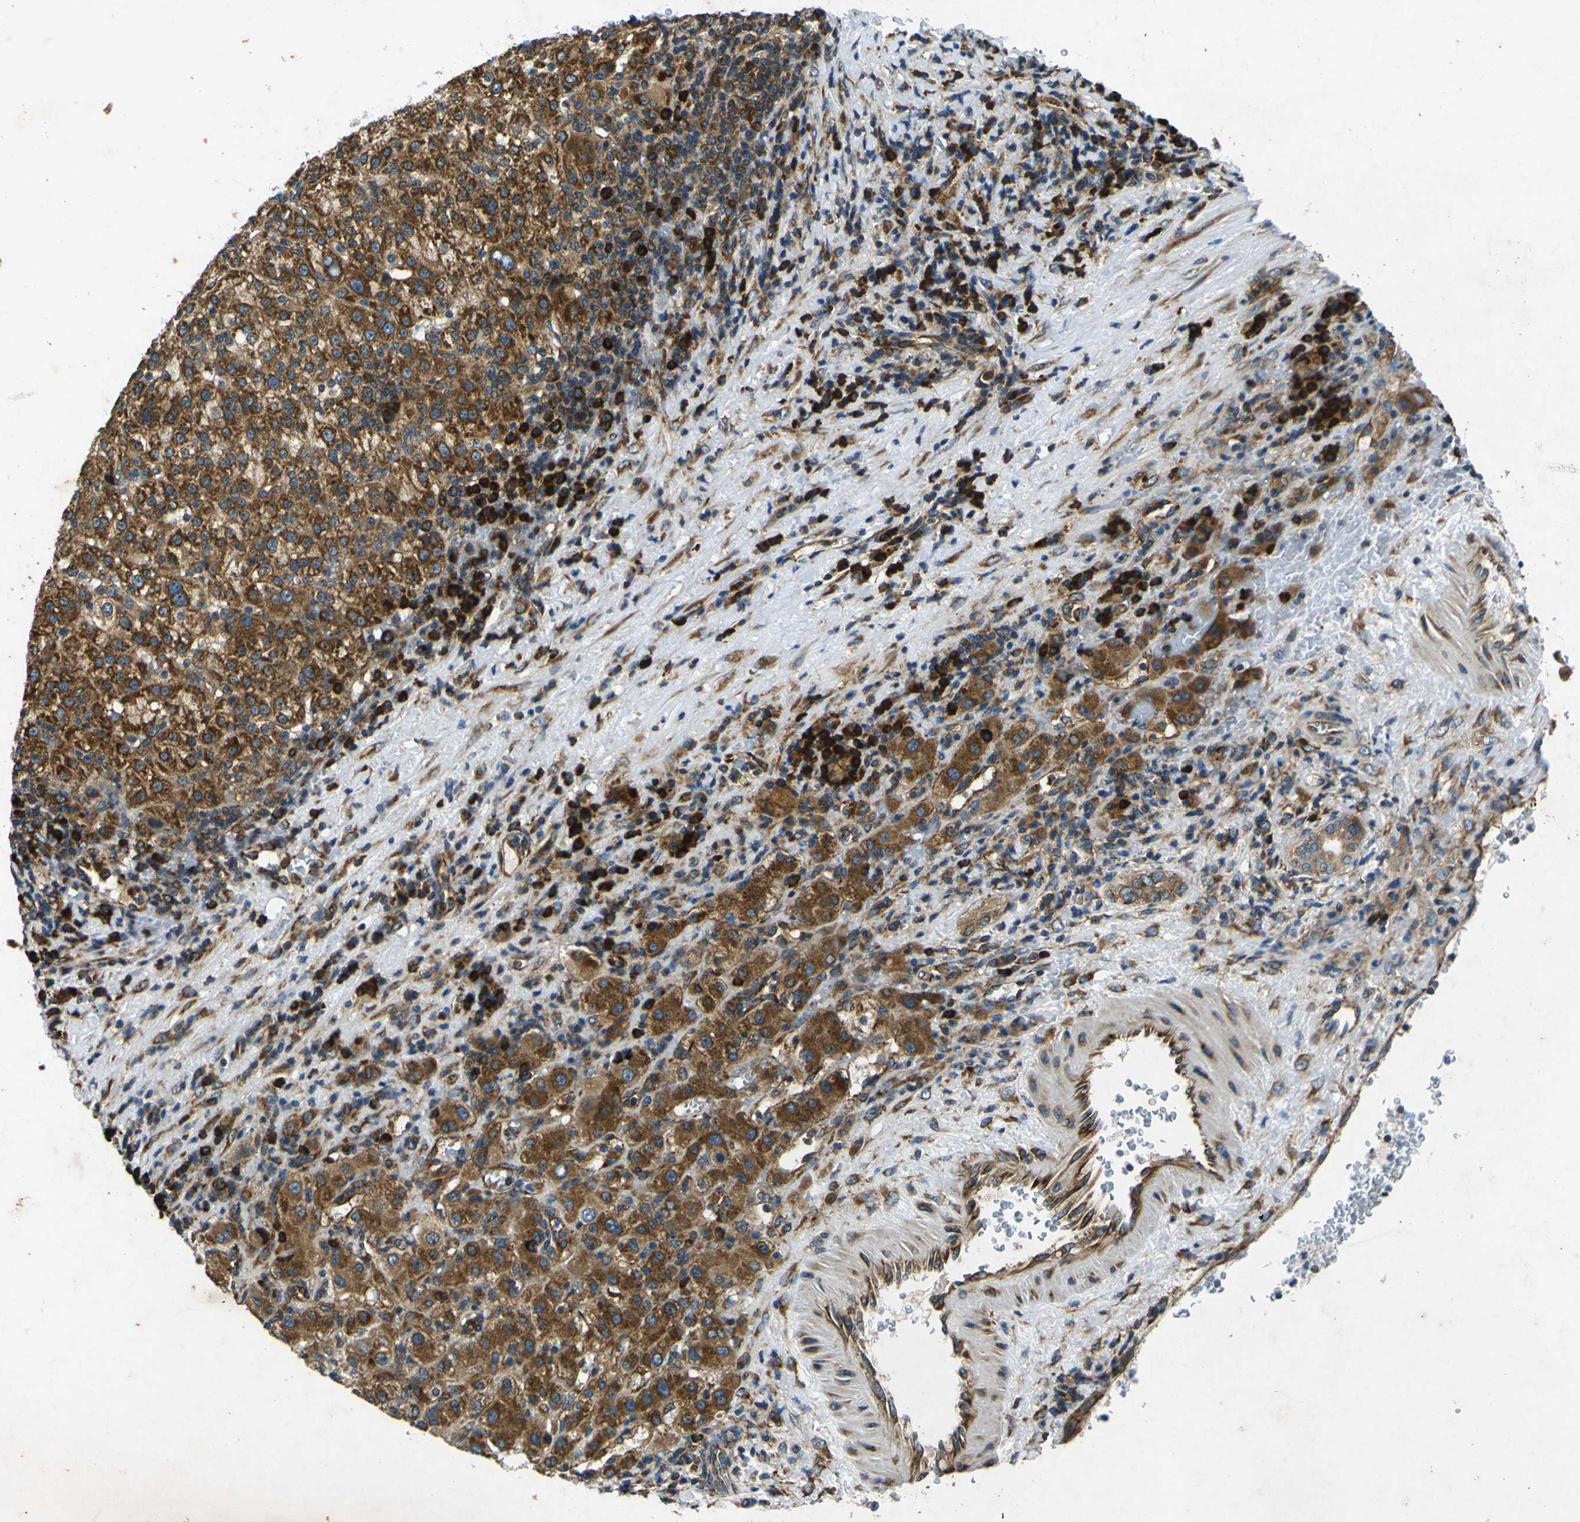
{"staining": {"intensity": "moderate", "quantity": ">75%", "location": "cytoplasmic/membranous"}, "tissue": "liver cancer", "cell_type": "Tumor cells", "image_type": "cancer", "snomed": [{"axis": "morphology", "description": "Carcinoma, Hepatocellular, NOS"}, {"axis": "topography", "description": "Liver"}], "caption": "Liver hepatocellular carcinoma stained with DAB IHC reveals medium levels of moderate cytoplasmic/membranous expression in approximately >75% of tumor cells.", "gene": "RPSA", "patient": {"sex": "female", "age": 58}}